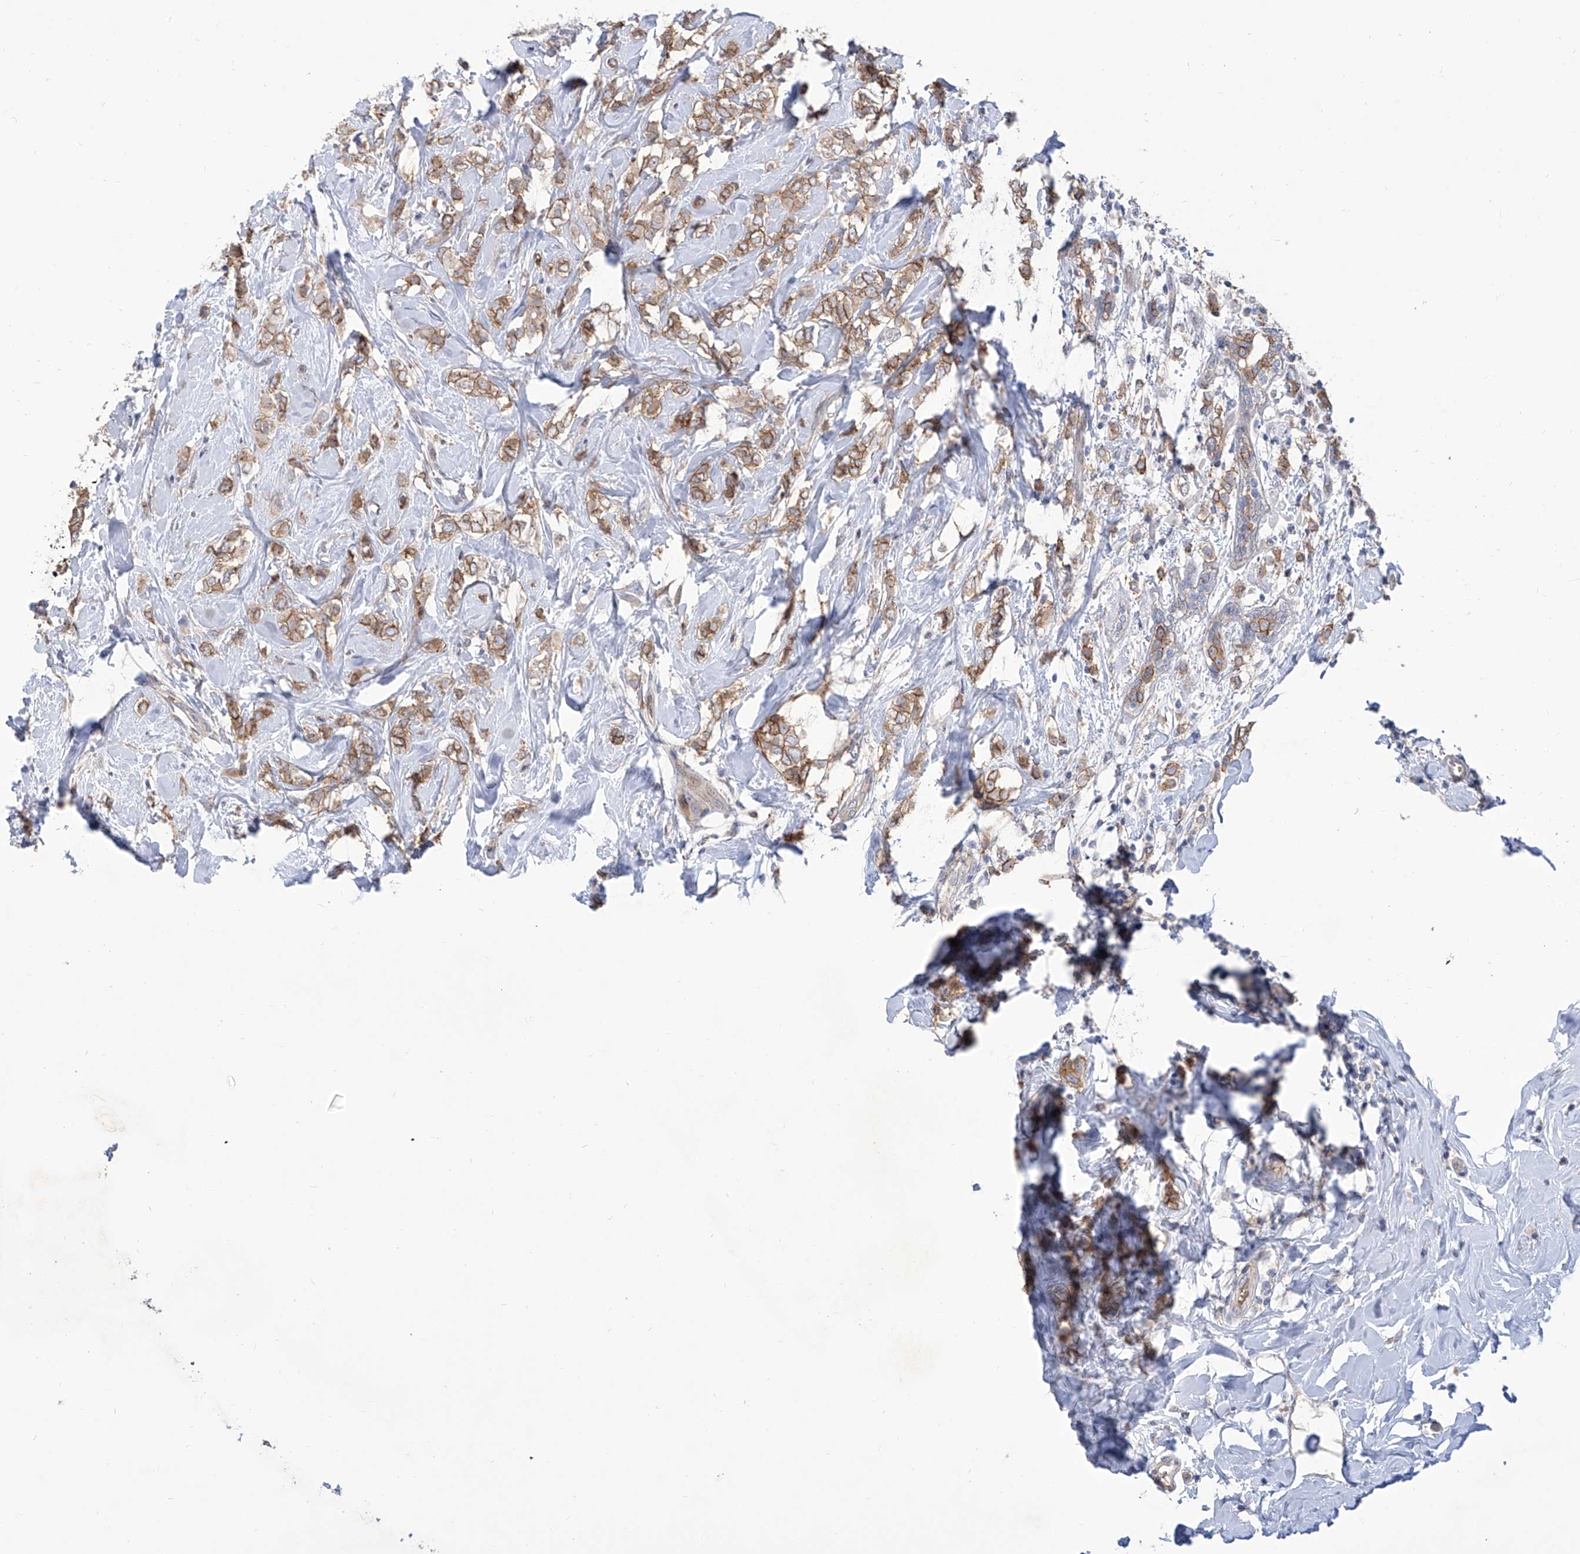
{"staining": {"intensity": "moderate", "quantity": ">75%", "location": "cytoplasmic/membranous"}, "tissue": "breast cancer", "cell_type": "Tumor cells", "image_type": "cancer", "snomed": [{"axis": "morphology", "description": "Normal tissue, NOS"}, {"axis": "morphology", "description": "Lobular carcinoma"}, {"axis": "topography", "description": "Breast"}], "caption": "Protein expression analysis of lobular carcinoma (breast) displays moderate cytoplasmic/membranous positivity in approximately >75% of tumor cells.", "gene": "LRRC1", "patient": {"sex": "female", "age": 47}}